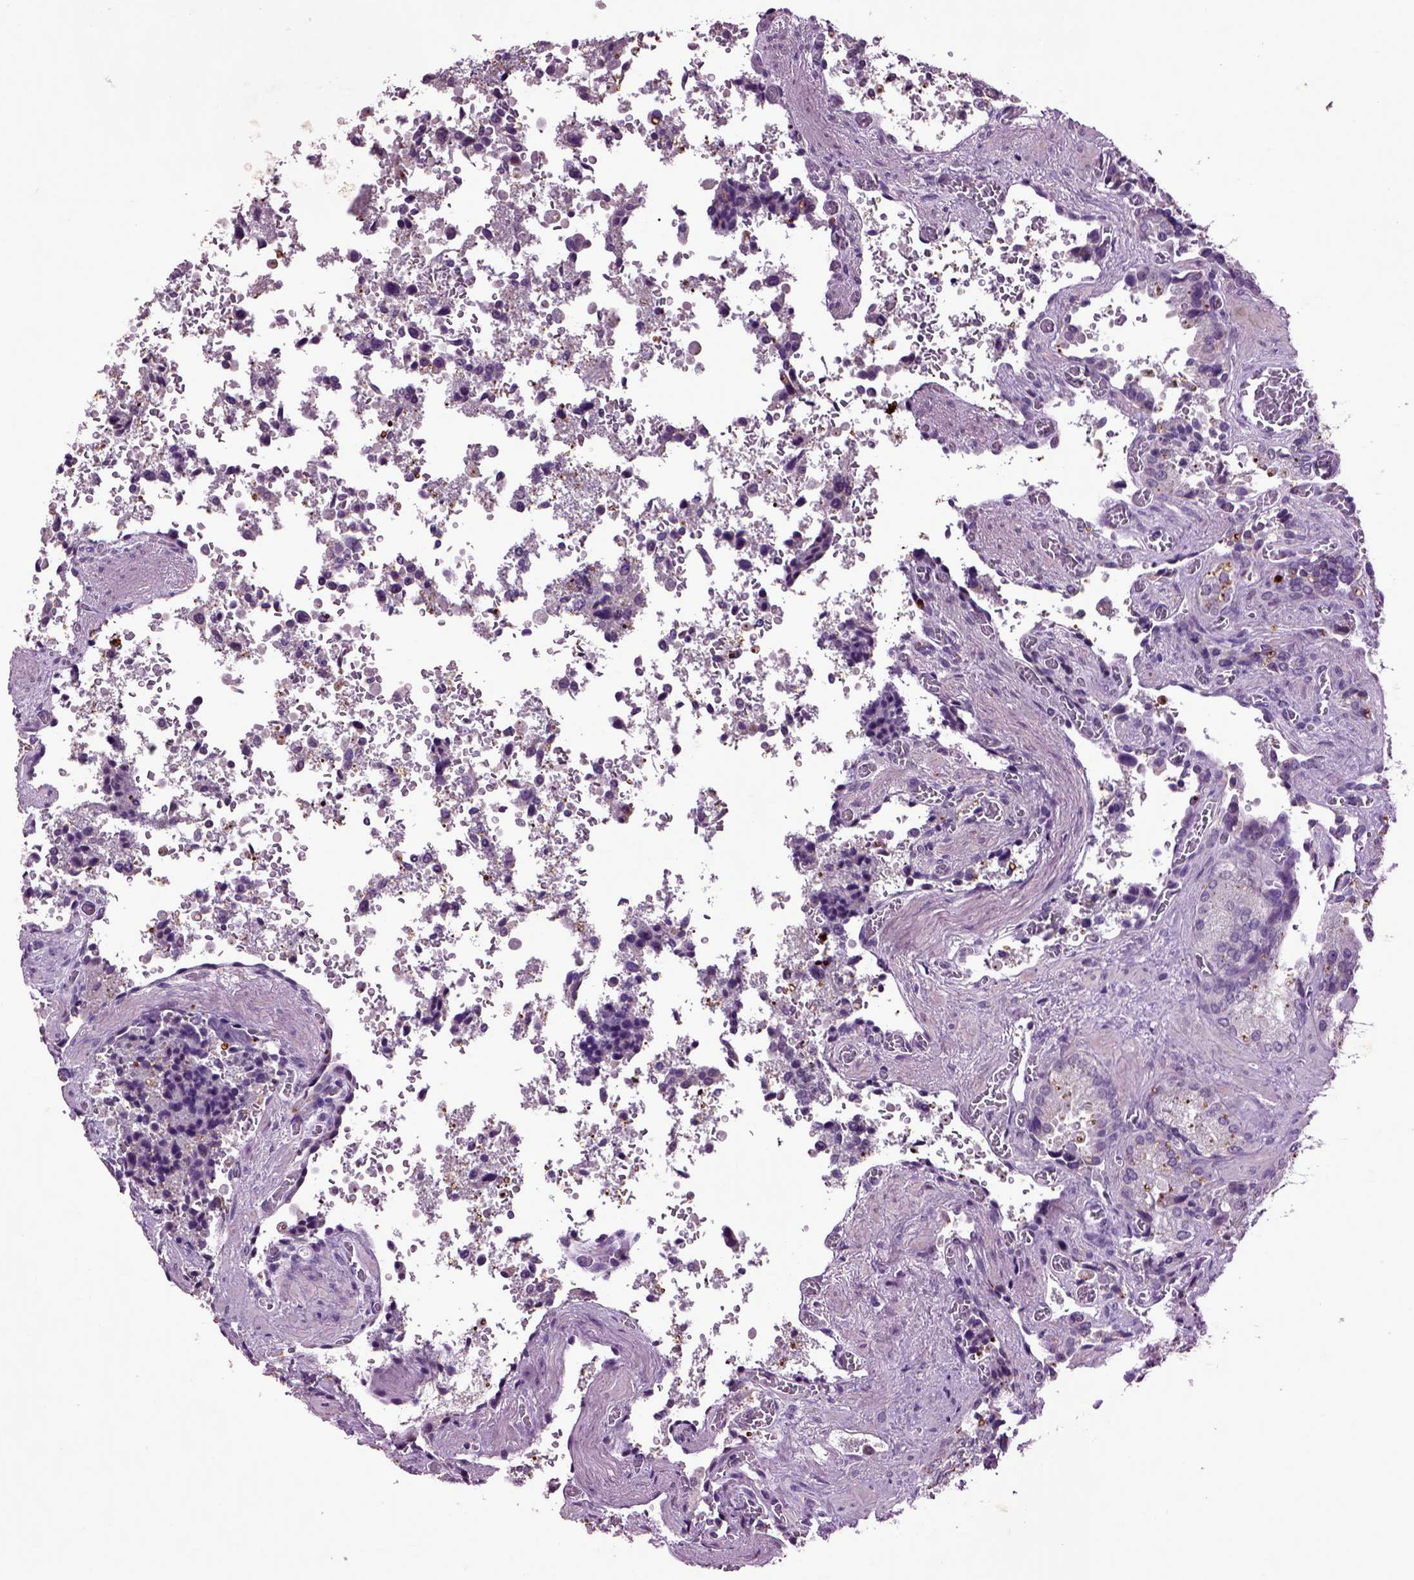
{"staining": {"intensity": "moderate", "quantity": "<25%", "location": "cytoplasmic/membranous"}, "tissue": "seminal vesicle", "cell_type": "Glandular cells", "image_type": "normal", "snomed": [{"axis": "morphology", "description": "Normal tissue, NOS"}, {"axis": "topography", "description": "Seminal veicle"}], "caption": "A micrograph showing moderate cytoplasmic/membranous positivity in approximately <25% of glandular cells in benign seminal vesicle, as visualized by brown immunohistochemical staining.", "gene": "CRHR1", "patient": {"sex": "male", "age": 37}}